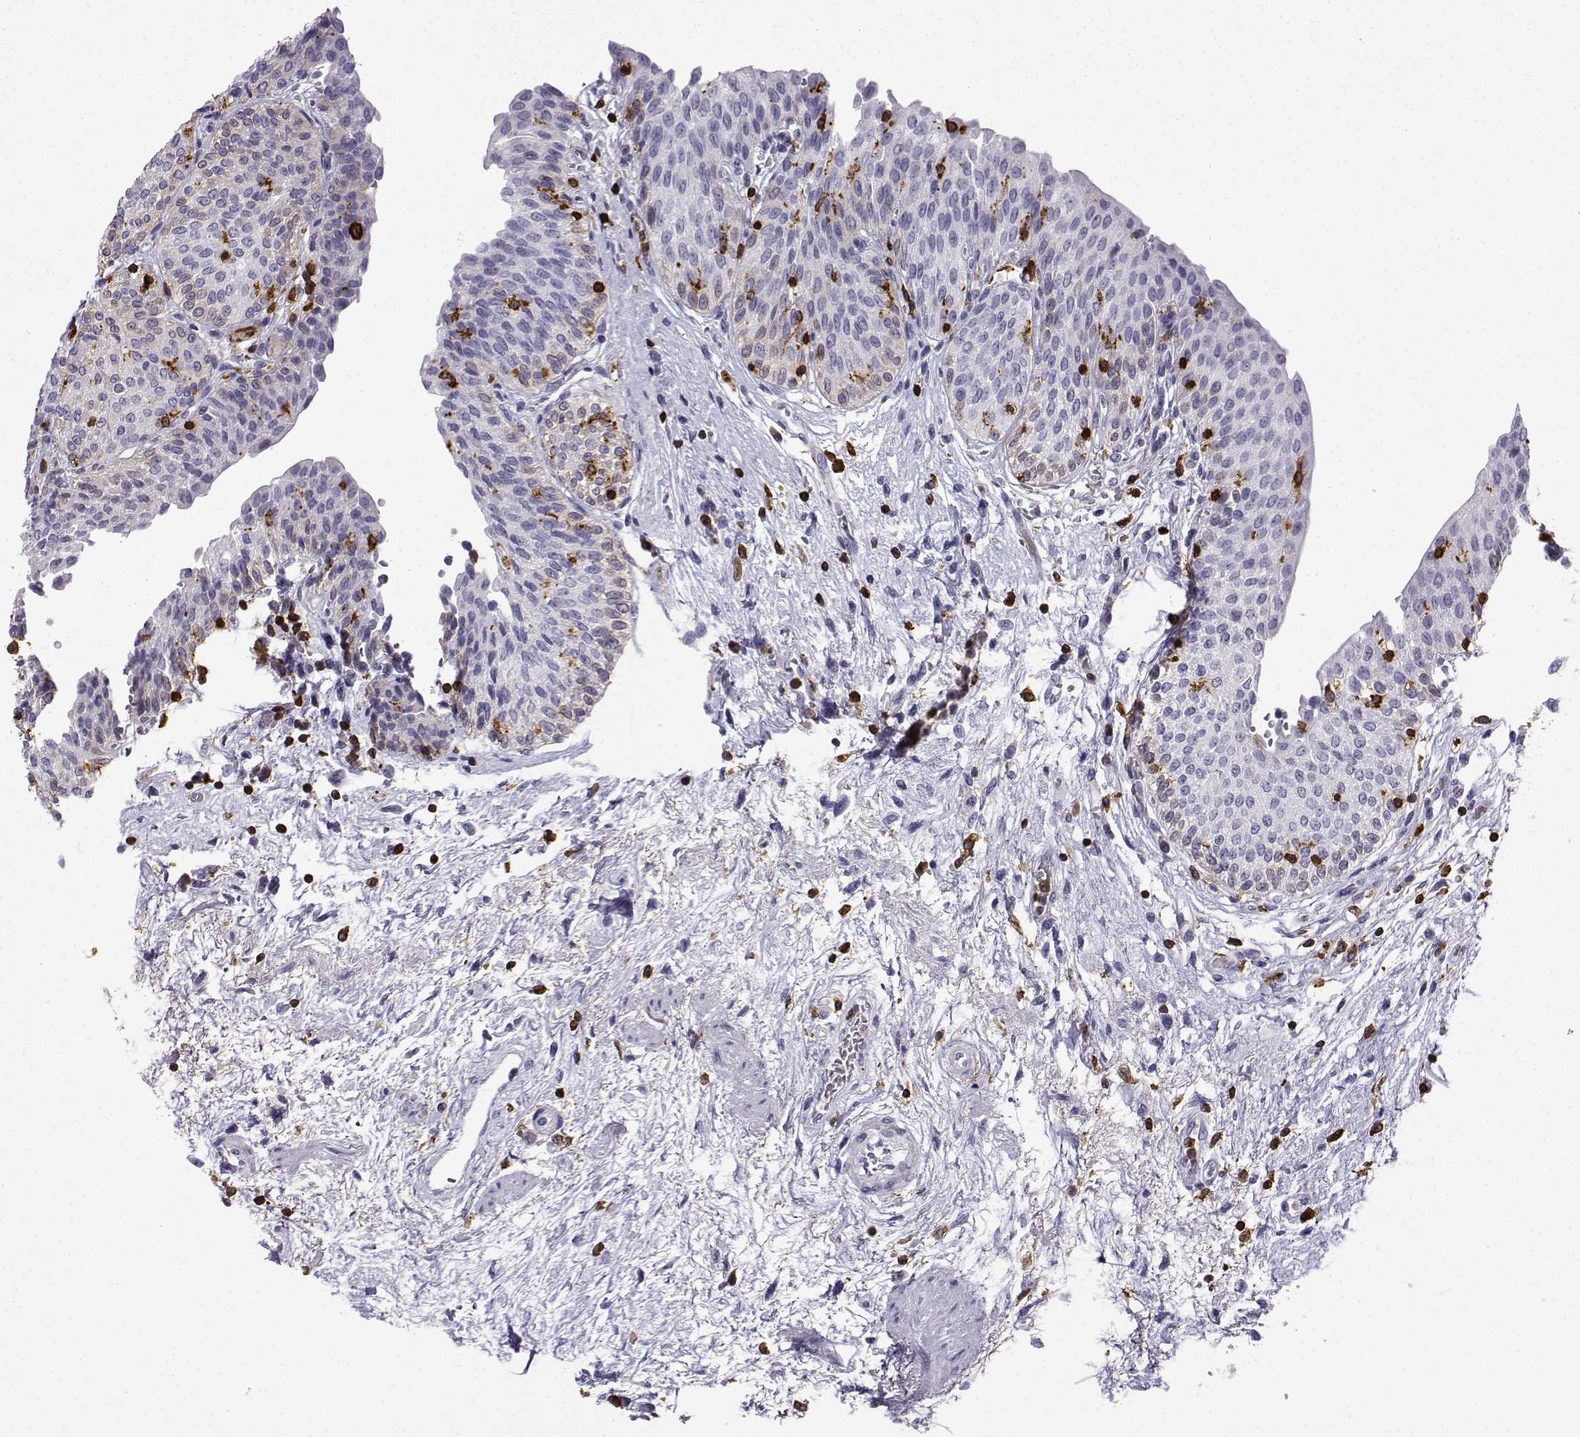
{"staining": {"intensity": "negative", "quantity": "none", "location": "none"}, "tissue": "urinary bladder", "cell_type": "Urothelial cells", "image_type": "normal", "snomed": [{"axis": "morphology", "description": "Normal tissue, NOS"}, {"axis": "morphology", "description": "Neoplasm, malignant, NOS"}, {"axis": "topography", "description": "Urinary bladder"}], "caption": "Immunohistochemistry image of benign urinary bladder: urinary bladder stained with DAB demonstrates no significant protein staining in urothelial cells. (Brightfield microscopy of DAB (3,3'-diaminobenzidine) IHC at high magnification).", "gene": "DOCK10", "patient": {"sex": "male", "age": 68}}